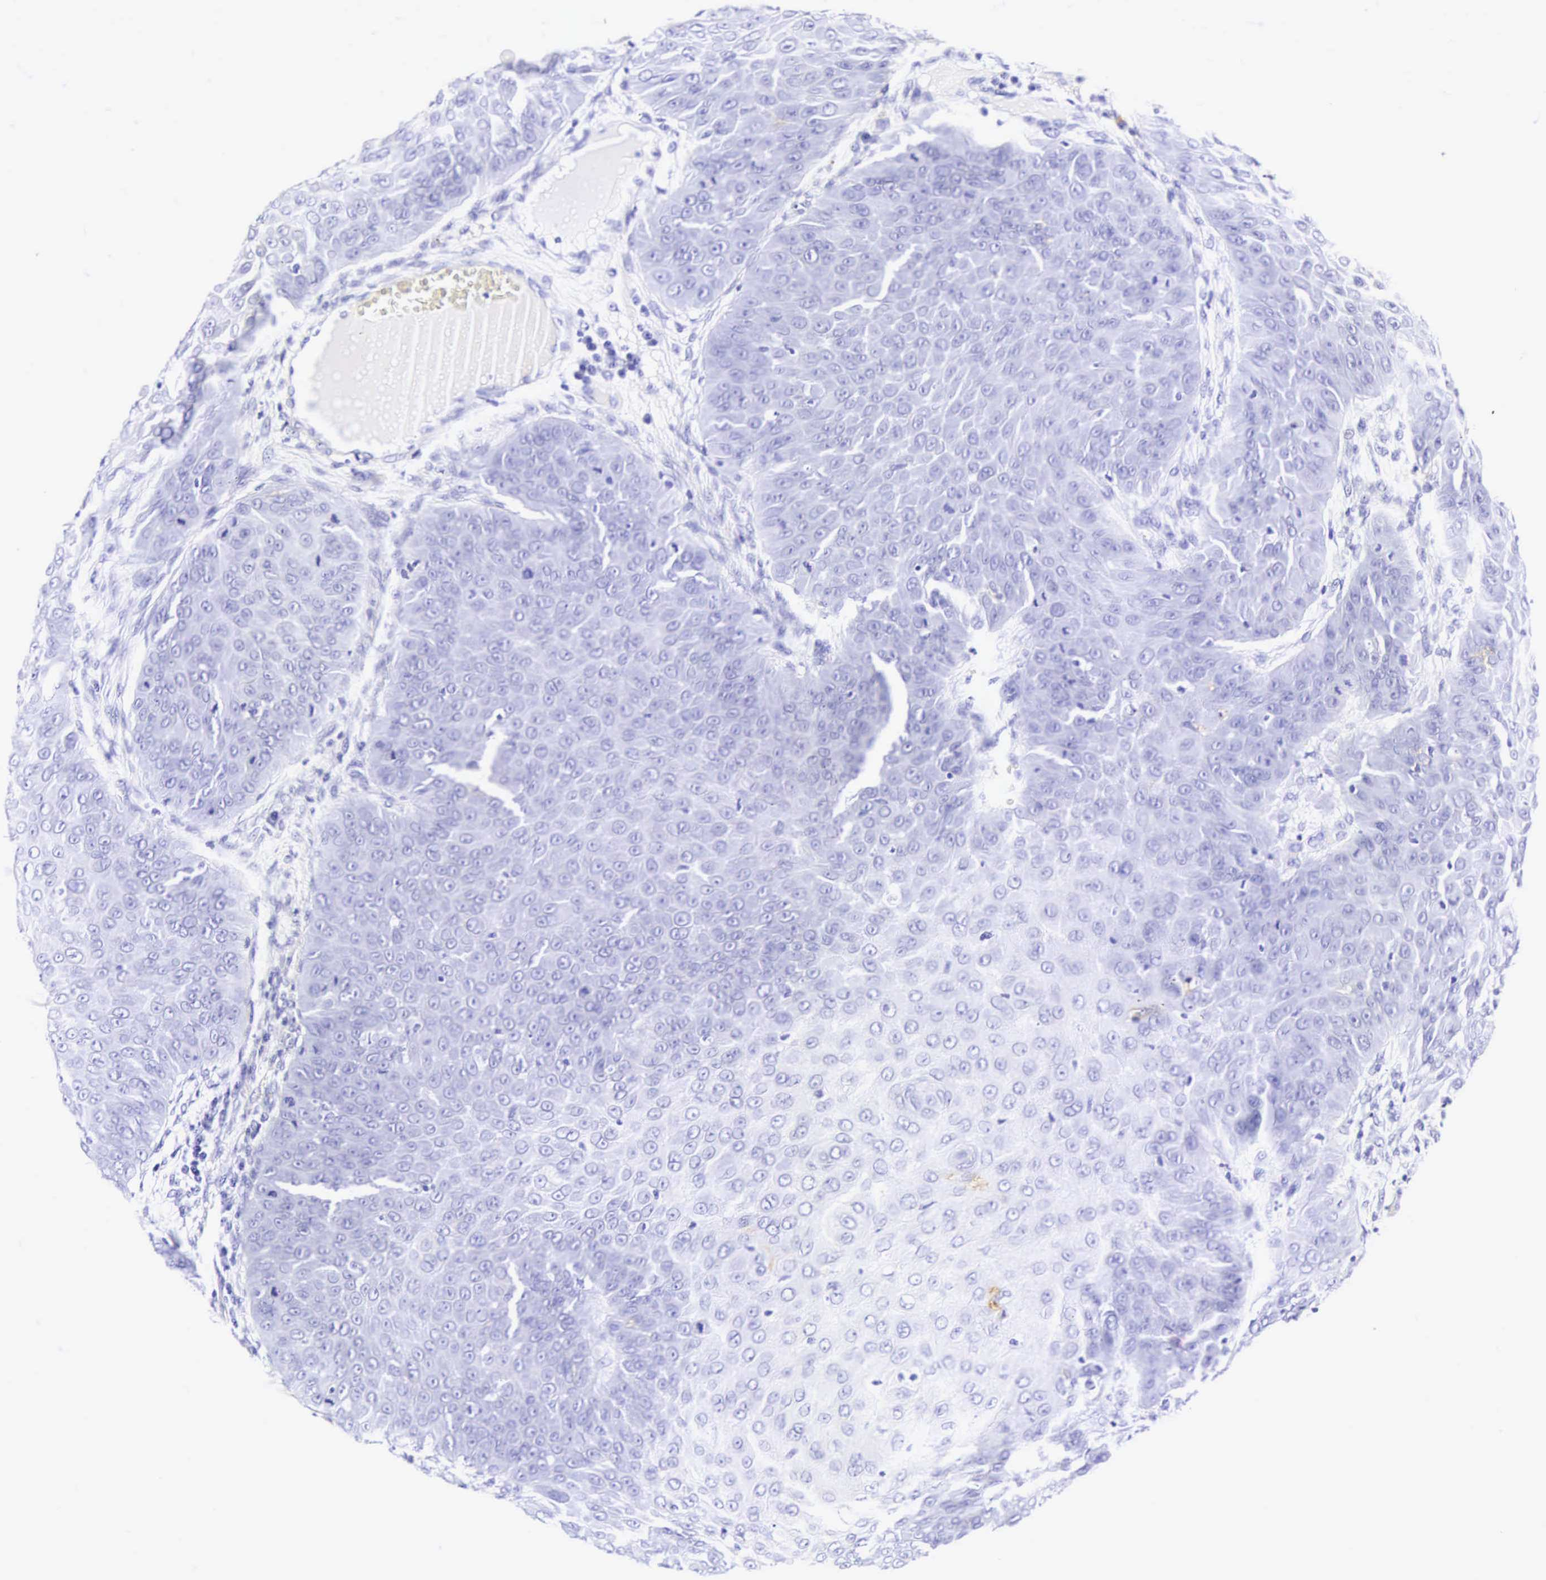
{"staining": {"intensity": "negative", "quantity": "none", "location": "none"}, "tissue": "skin cancer", "cell_type": "Tumor cells", "image_type": "cancer", "snomed": [{"axis": "morphology", "description": "Squamous cell carcinoma, NOS"}, {"axis": "topography", "description": "Skin"}], "caption": "Skin cancer (squamous cell carcinoma) stained for a protein using IHC reveals no positivity tumor cells.", "gene": "CD1A", "patient": {"sex": "male", "age": 82}}